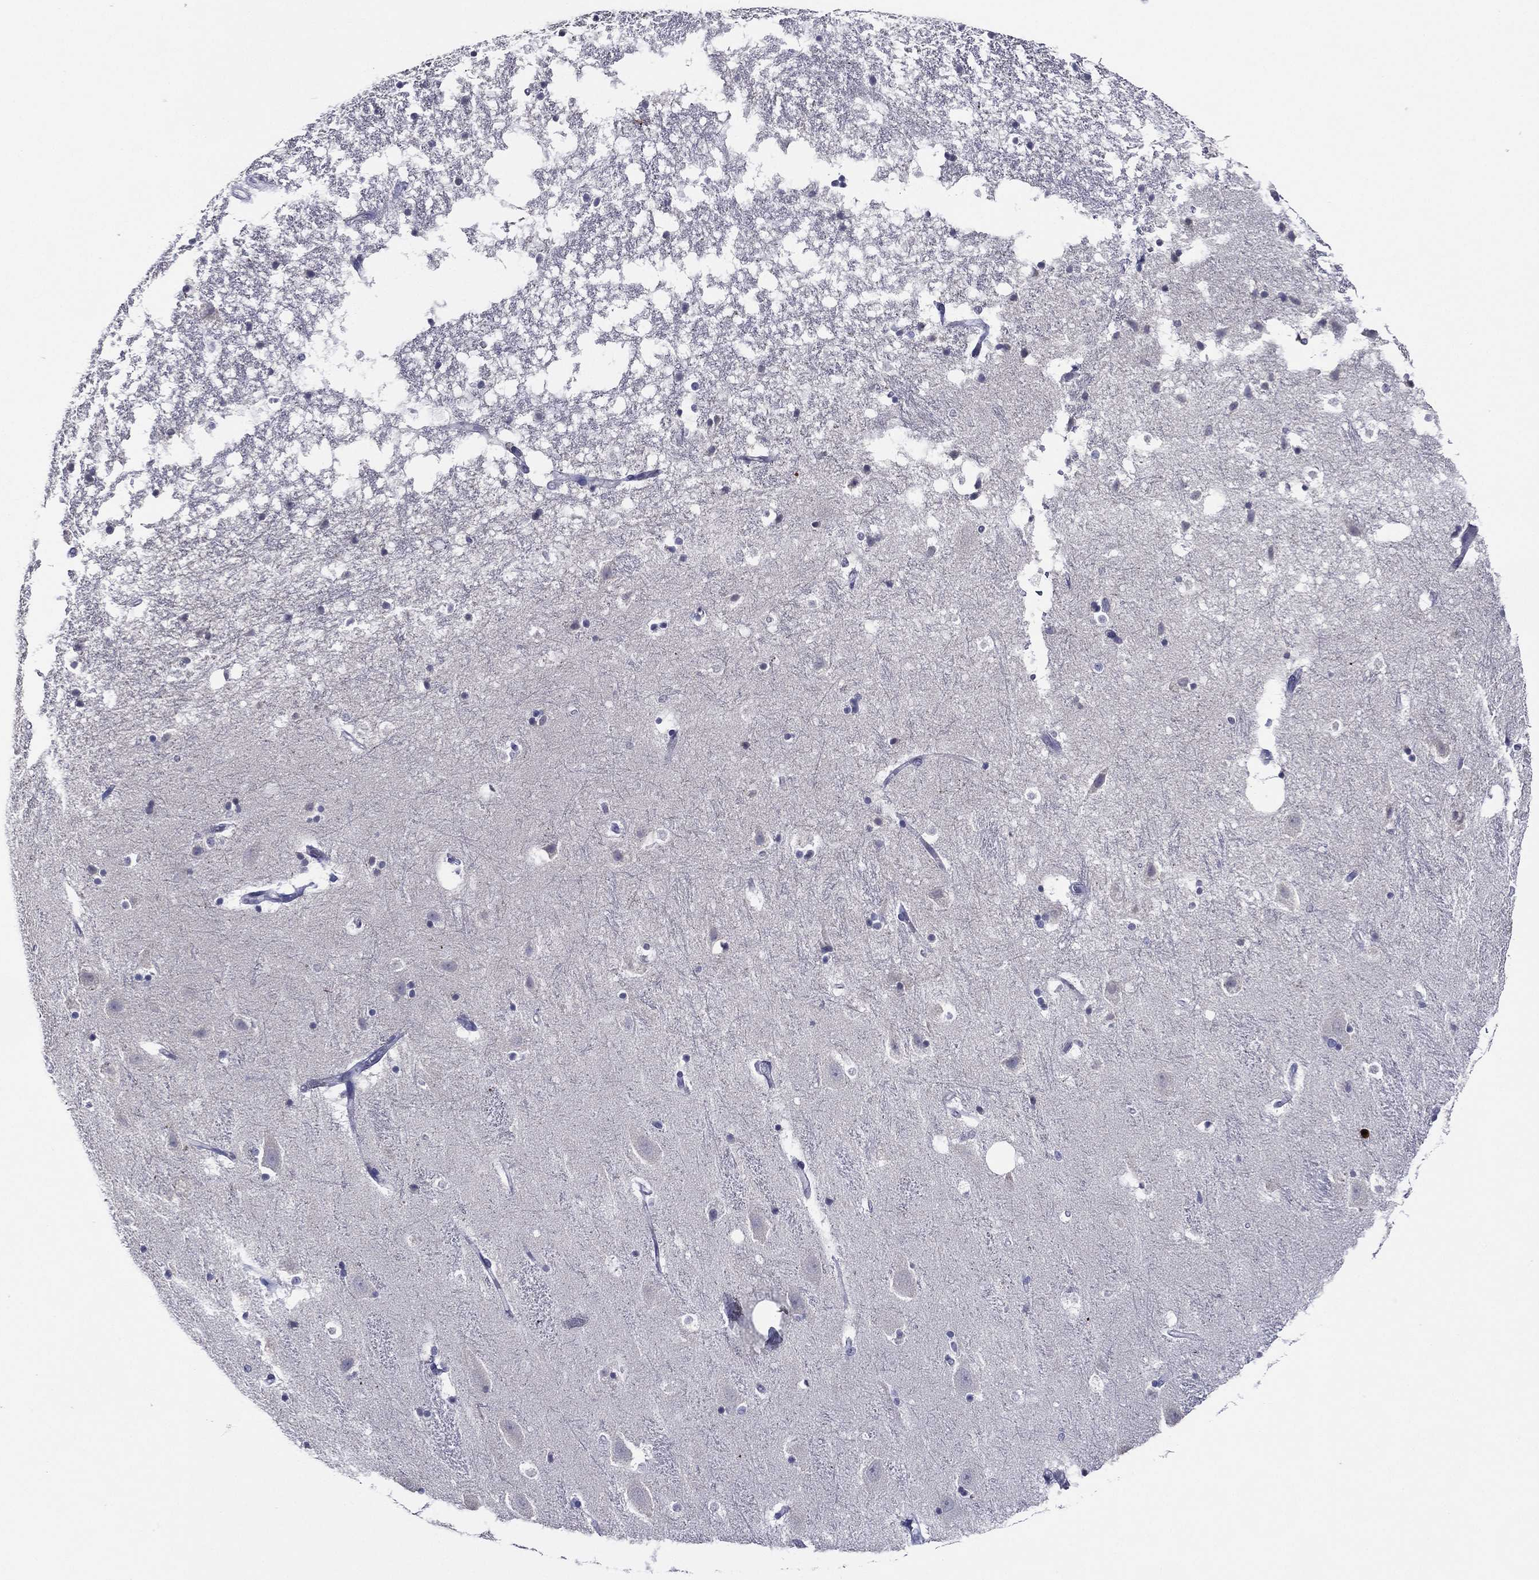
{"staining": {"intensity": "negative", "quantity": "none", "location": "none"}, "tissue": "hippocampus", "cell_type": "Glial cells", "image_type": "normal", "snomed": [{"axis": "morphology", "description": "Normal tissue, NOS"}, {"axis": "topography", "description": "Hippocampus"}], "caption": "This is a photomicrograph of immunohistochemistry staining of benign hippocampus, which shows no positivity in glial cells. (Immunohistochemistry, brightfield microscopy, high magnification).", "gene": "TFAP2A", "patient": {"sex": "male", "age": 49}}